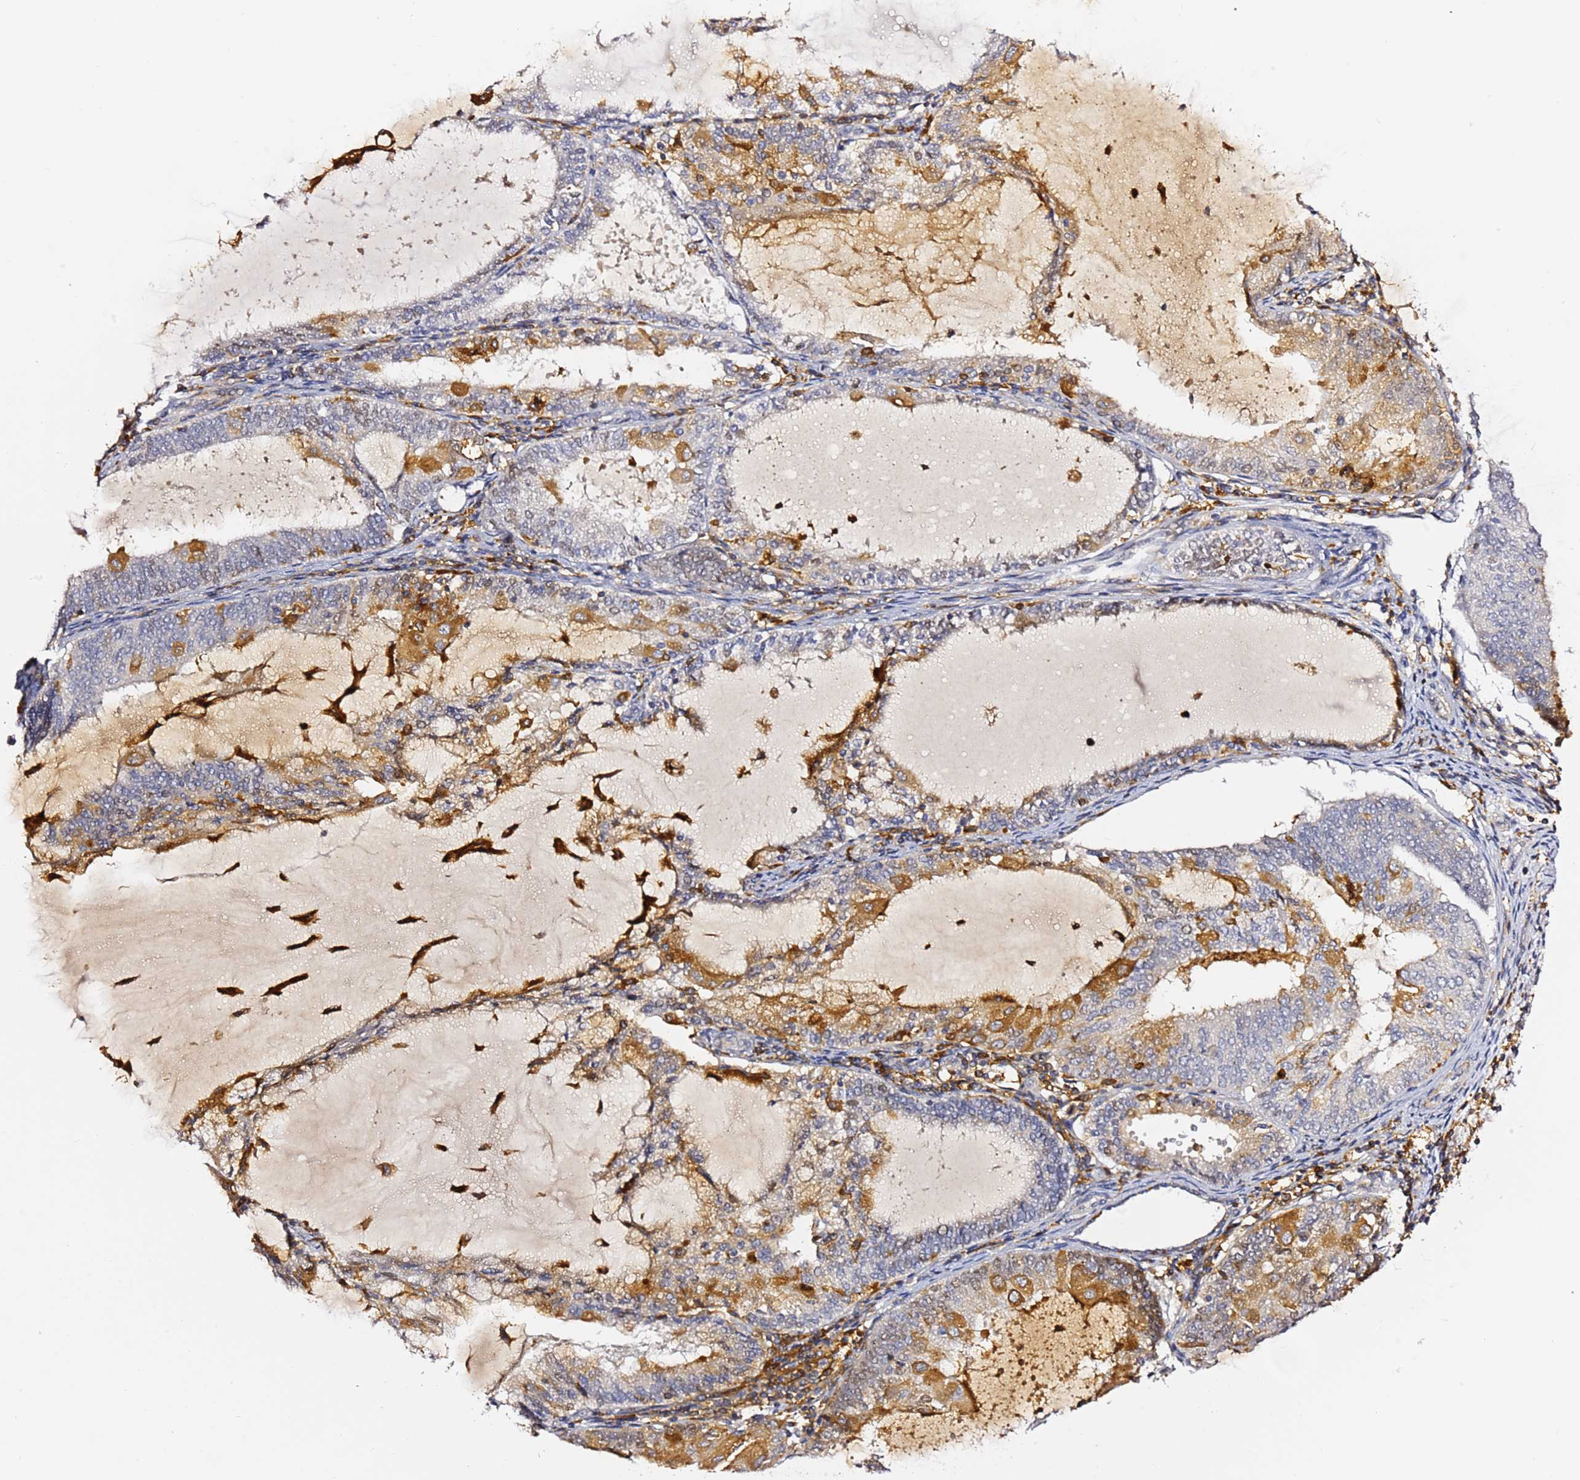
{"staining": {"intensity": "moderate", "quantity": "<25%", "location": "cytoplasmic/membranous"}, "tissue": "endometrial cancer", "cell_type": "Tumor cells", "image_type": "cancer", "snomed": [{"axis": "morphology", "description": "Adenocarcinoma, NOS"}, {"axis": "topography", "description": "Endometrium"}], "caption": "A high-resolution micrograph shows IHC staining of adenocarcinoma (endometrial), which reveals moderate cytoplasmic/membranous positivity in about <25% of tumor cells. The staining was performed using DAB, with brown indicating positive protein expression. Nuclei are stained blue with hematoxylin.", "gene": "IL4I1", "patient": {"sex": "female", "age": 81}}